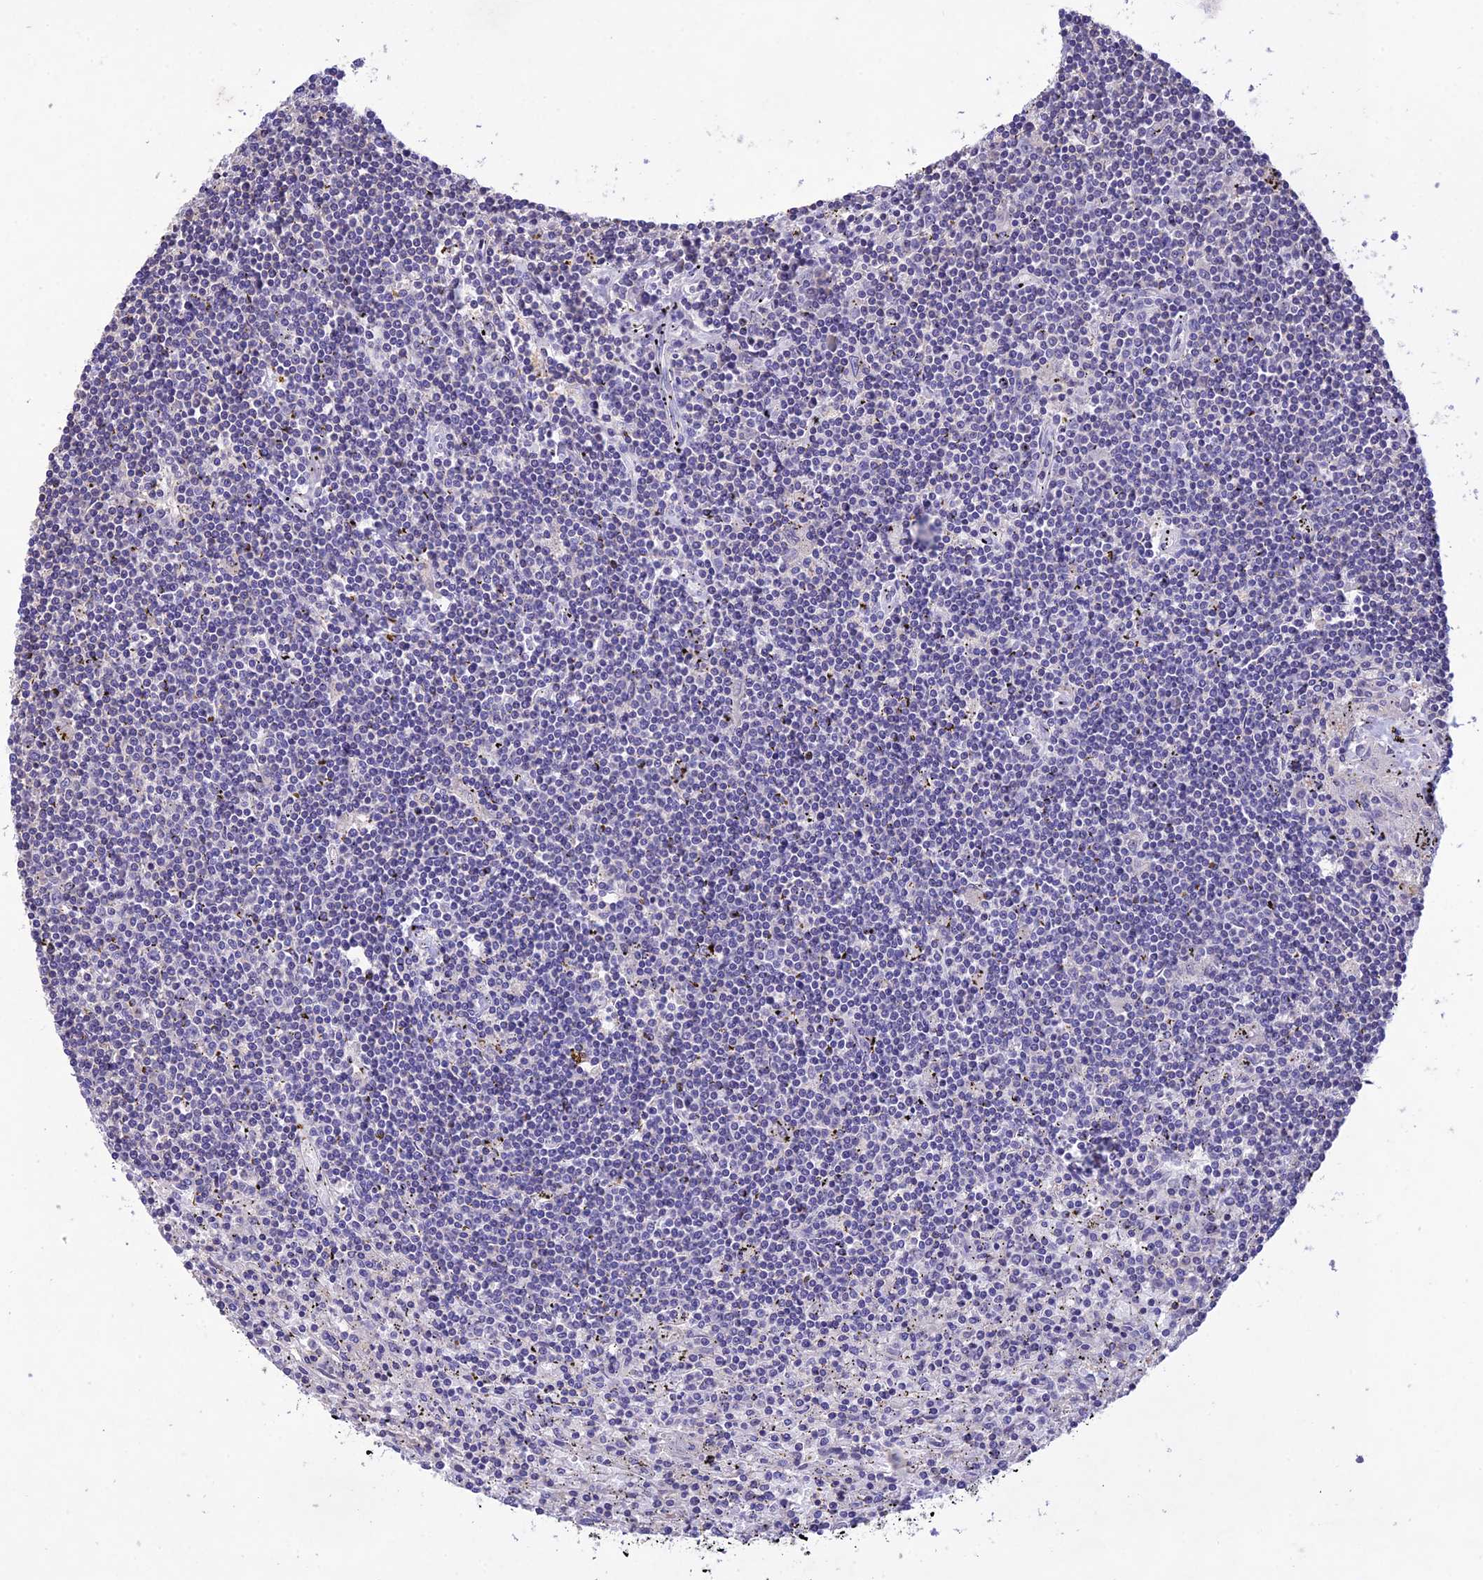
{"staining": {"intensity": "negative", "quantity": "none", "location": "none"}, "tissue": "lymphoma", "cell_type": "Tumor cells", "image_type": "cancer", "snomed": [{"axis": "morphology", "description": "Malignant lymphoma, non-Hodgkin's type, Low grade"}, {"axis": "topography", "description": "Spleen"}], "caption": "This photomicrograph is of low-grade malignant lymphoma, non-Hodgkin's type stained with immunohistochemistry (IHC) to label a protein in brown with the nuclei are counter-stained blue. There is no positivity in tumor cells.", "gene": "SNX24", "patient": {"sex": "male", "age": 76}}